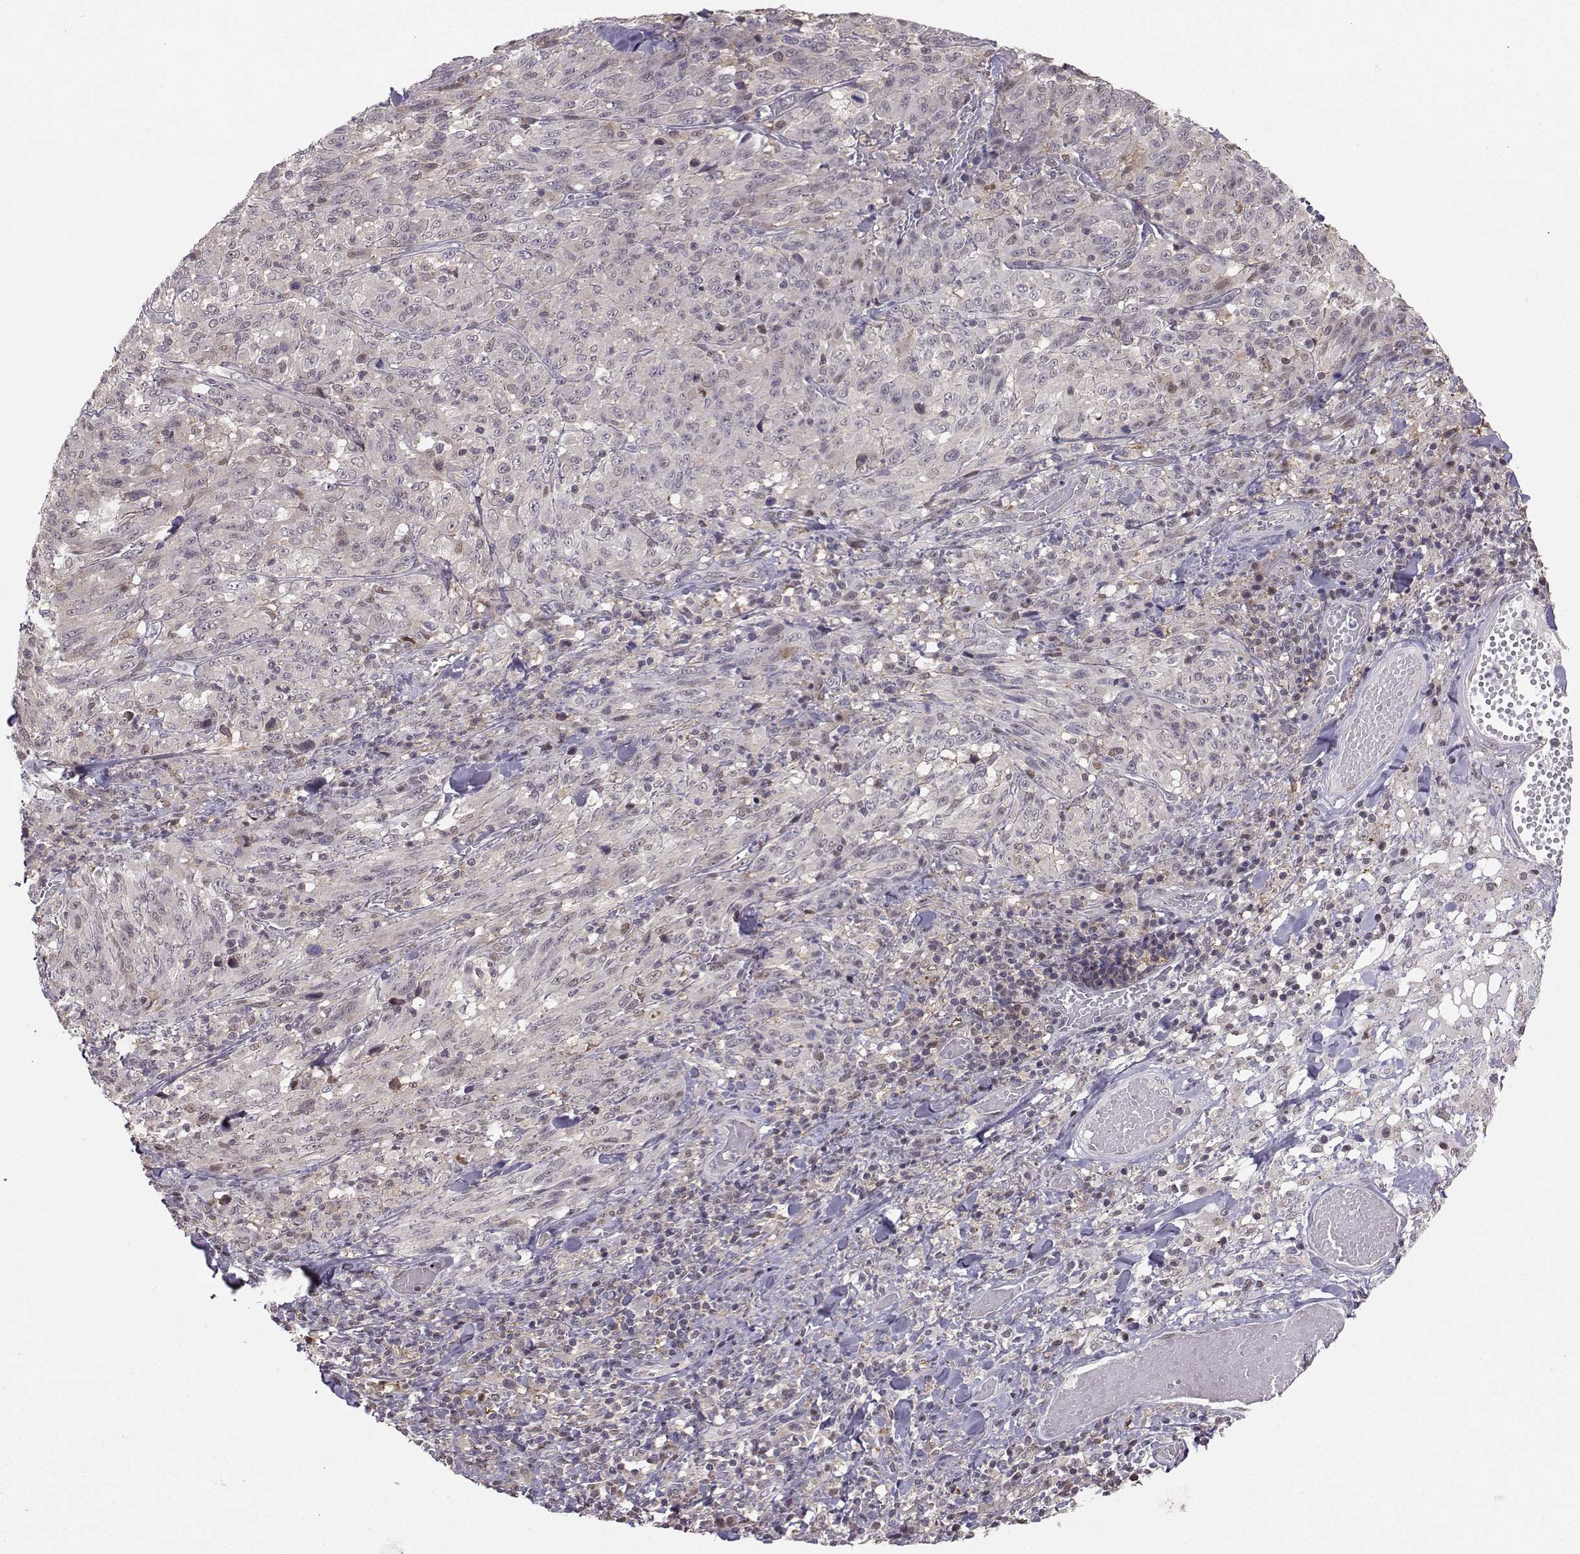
{"staining": {"intensity": "weak", "quantity": "<25%", "location": "cytoplasmic/membranous"}, "tissue": "melanoma", "cell_type": "Tumor cells", "image_type": "cancer", "snomed": [{"axis": "morphology", "description": "Malignant melanoma, NOS"}, {"axis": "topography", "description": "Skin"}], "caption": "IHC of human malignant melanoma exhibits no staining in tumor cells.", "gene": "PKP2", "patient": {"sex": "female", "age": 91}}